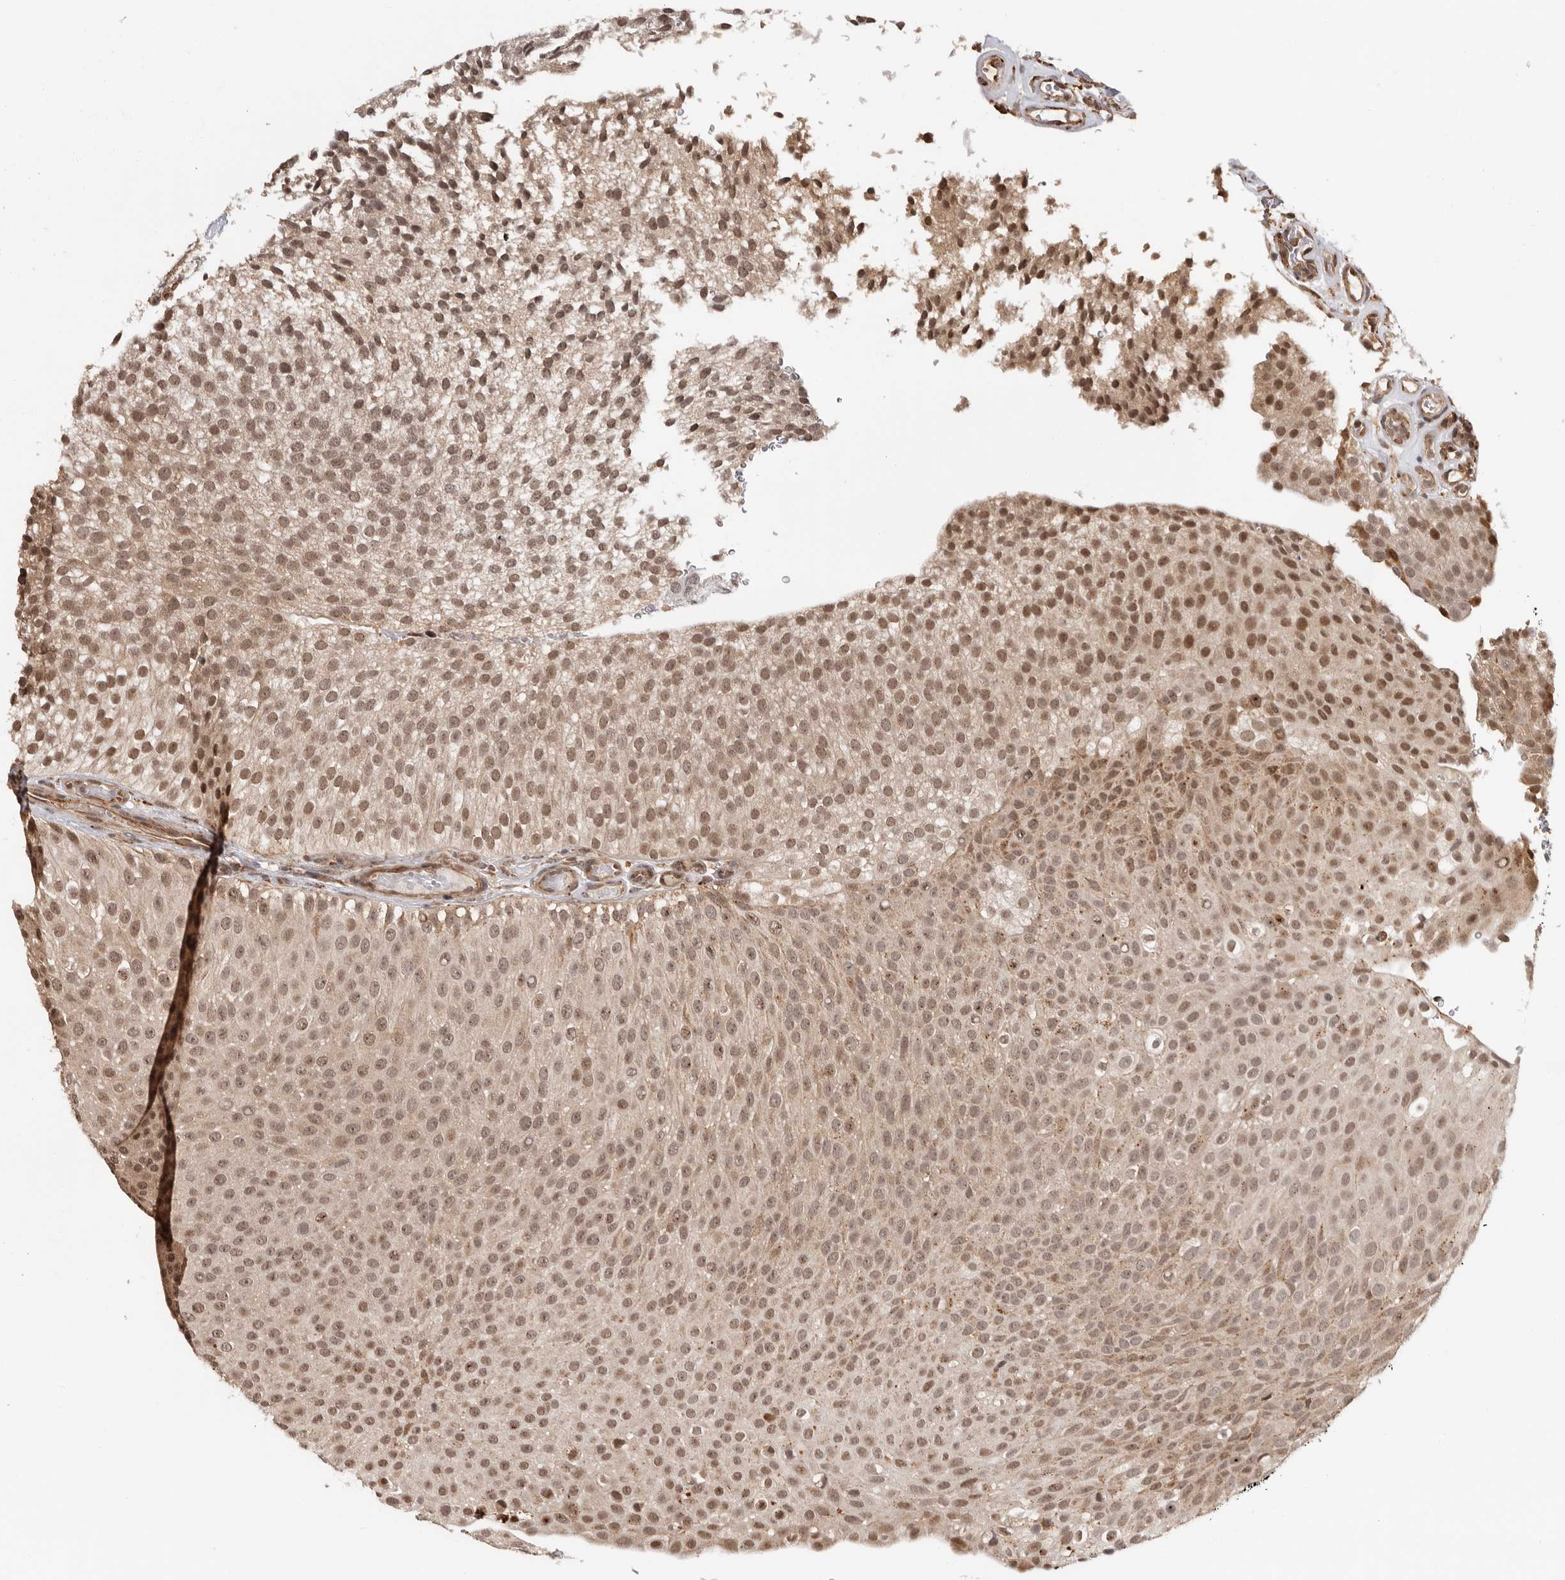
{"staining": {"intensity": "moderate", "quantity": ">75%", "location": "cytoplasmic/membranous,nuclear"}, "tissue": "urothelial cancer", "cell_type": "Tumor cells", "image_type": "cancer", "snomed": [{"axis": "morphology", "description": "Urothelial carcinoma, Low grade"}, {"axis": "topography", "description": "Urinary bladder"}], "caption": "Brown immunohistochemical staining in human urothelial cancer displays moderate cytoplasmic/membranous and nuclear staining in about >75% of tumor cells. The staining was performed using DAB (3,3'-diaminobenzidine) to visualize the protein expression in brown, while the nuclei were stained in blue with hematoxylin (Magnification: 20x).", "gene": "ZNF83", "patient": {"sex": "male", "age": 78}}